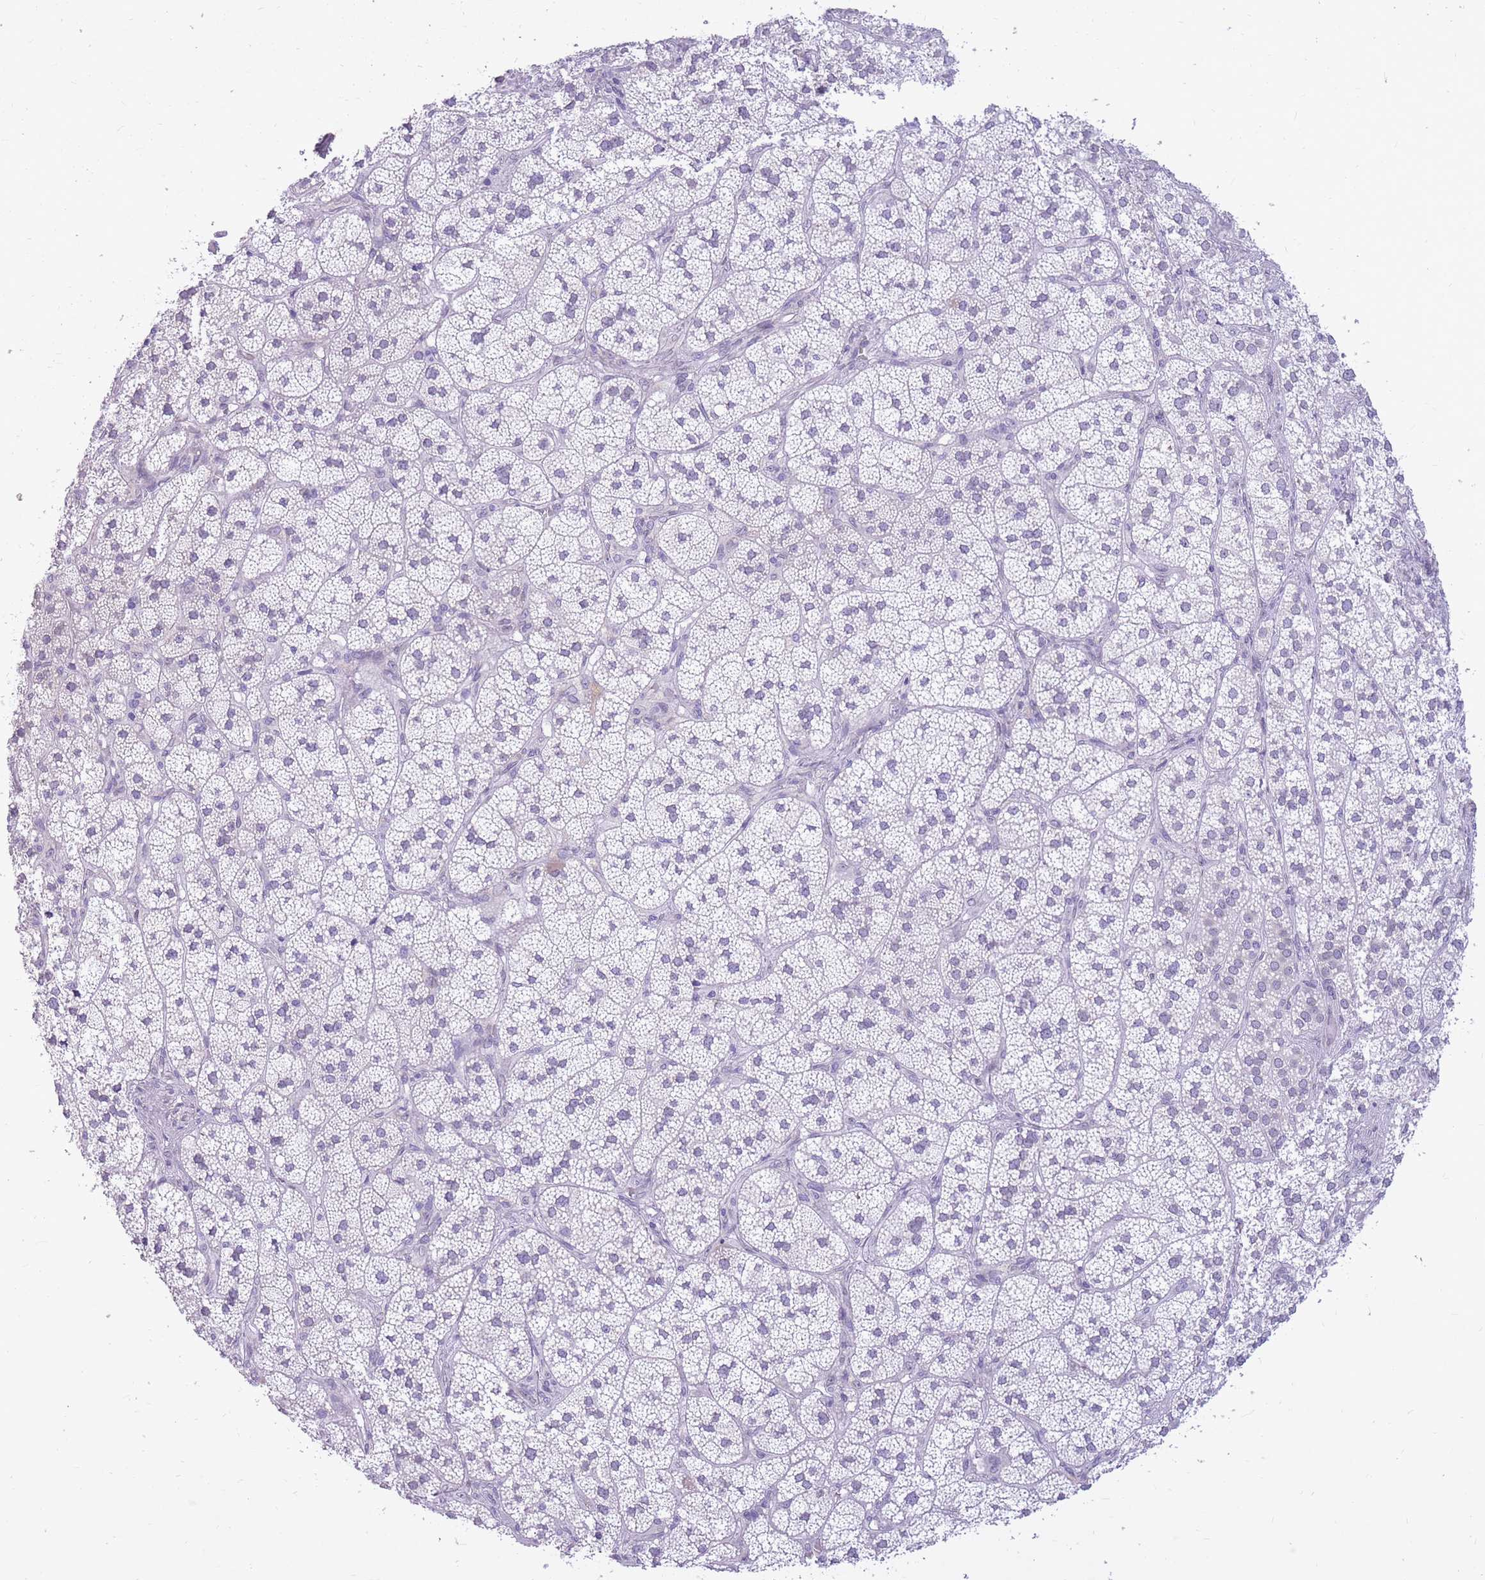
{"staining": {"intensity": "negative", "quantity": "none", "location": "none"}, "tissue": "adrenal gland", "cell_type": "Glandular cells", "image_type": "normal", "snomed": [{"axis": "morphology", "description": "Normal tissue, NOS"}, {"axis": "topography", "description": "Adrenal gland"}], "caption": "High power microscopy photomicrograph of an immunohistochemistry (IHC) image of benign adrenal gland, revealing no significant staining in glandular cells.", "gene": "HOOK2", "patient": {"sex": "female", "age": 58}}